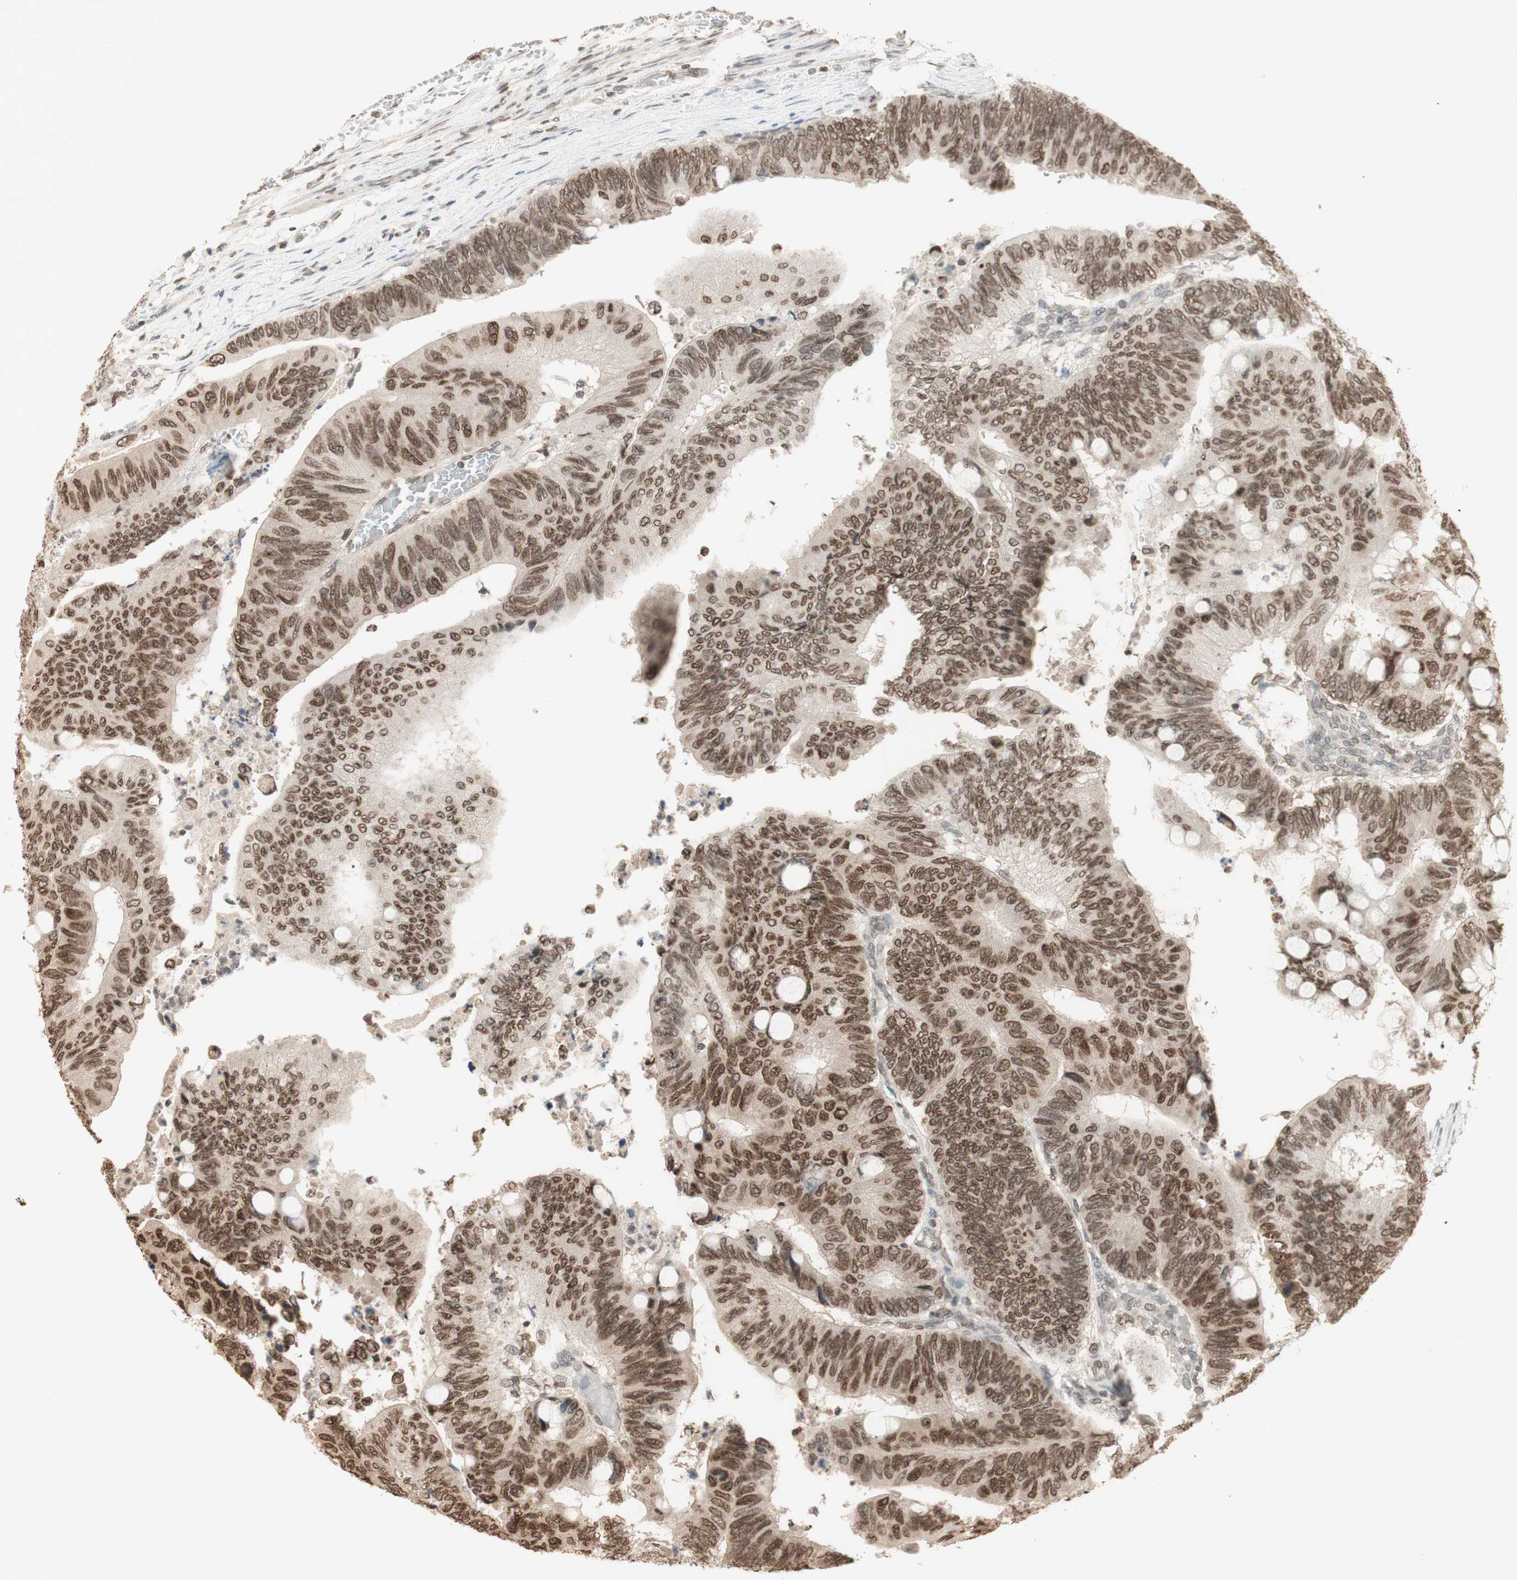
{"staining": {"intensity": "moderate", "quantity": ">75%", "location": "cytoplasmic/membranous,nuclear"}, "tissue": "colorectal cancer", "cell_type": "Tumor cells", "image_type": "cancer", "snomed": [{"axis": "morphology", "description": "Normal tissue, NOS"}, {"axis": "morphology", "description": "Adenocarcinoma, NOS"}, {"axis": "topography", "description": "Rectum"}, {"axis": "topography", "description": "Peripheral nerve tissue"}], "caption": "Human colorectal cancer (adenocarcinoma) stained for a protein (brown) exhibits moderate cytoplasmic/membranous and nuclear positive expression in about >75% of tumor cells.", "gene": "TMPO", "patient": {"sex": "male", "age": 92}}